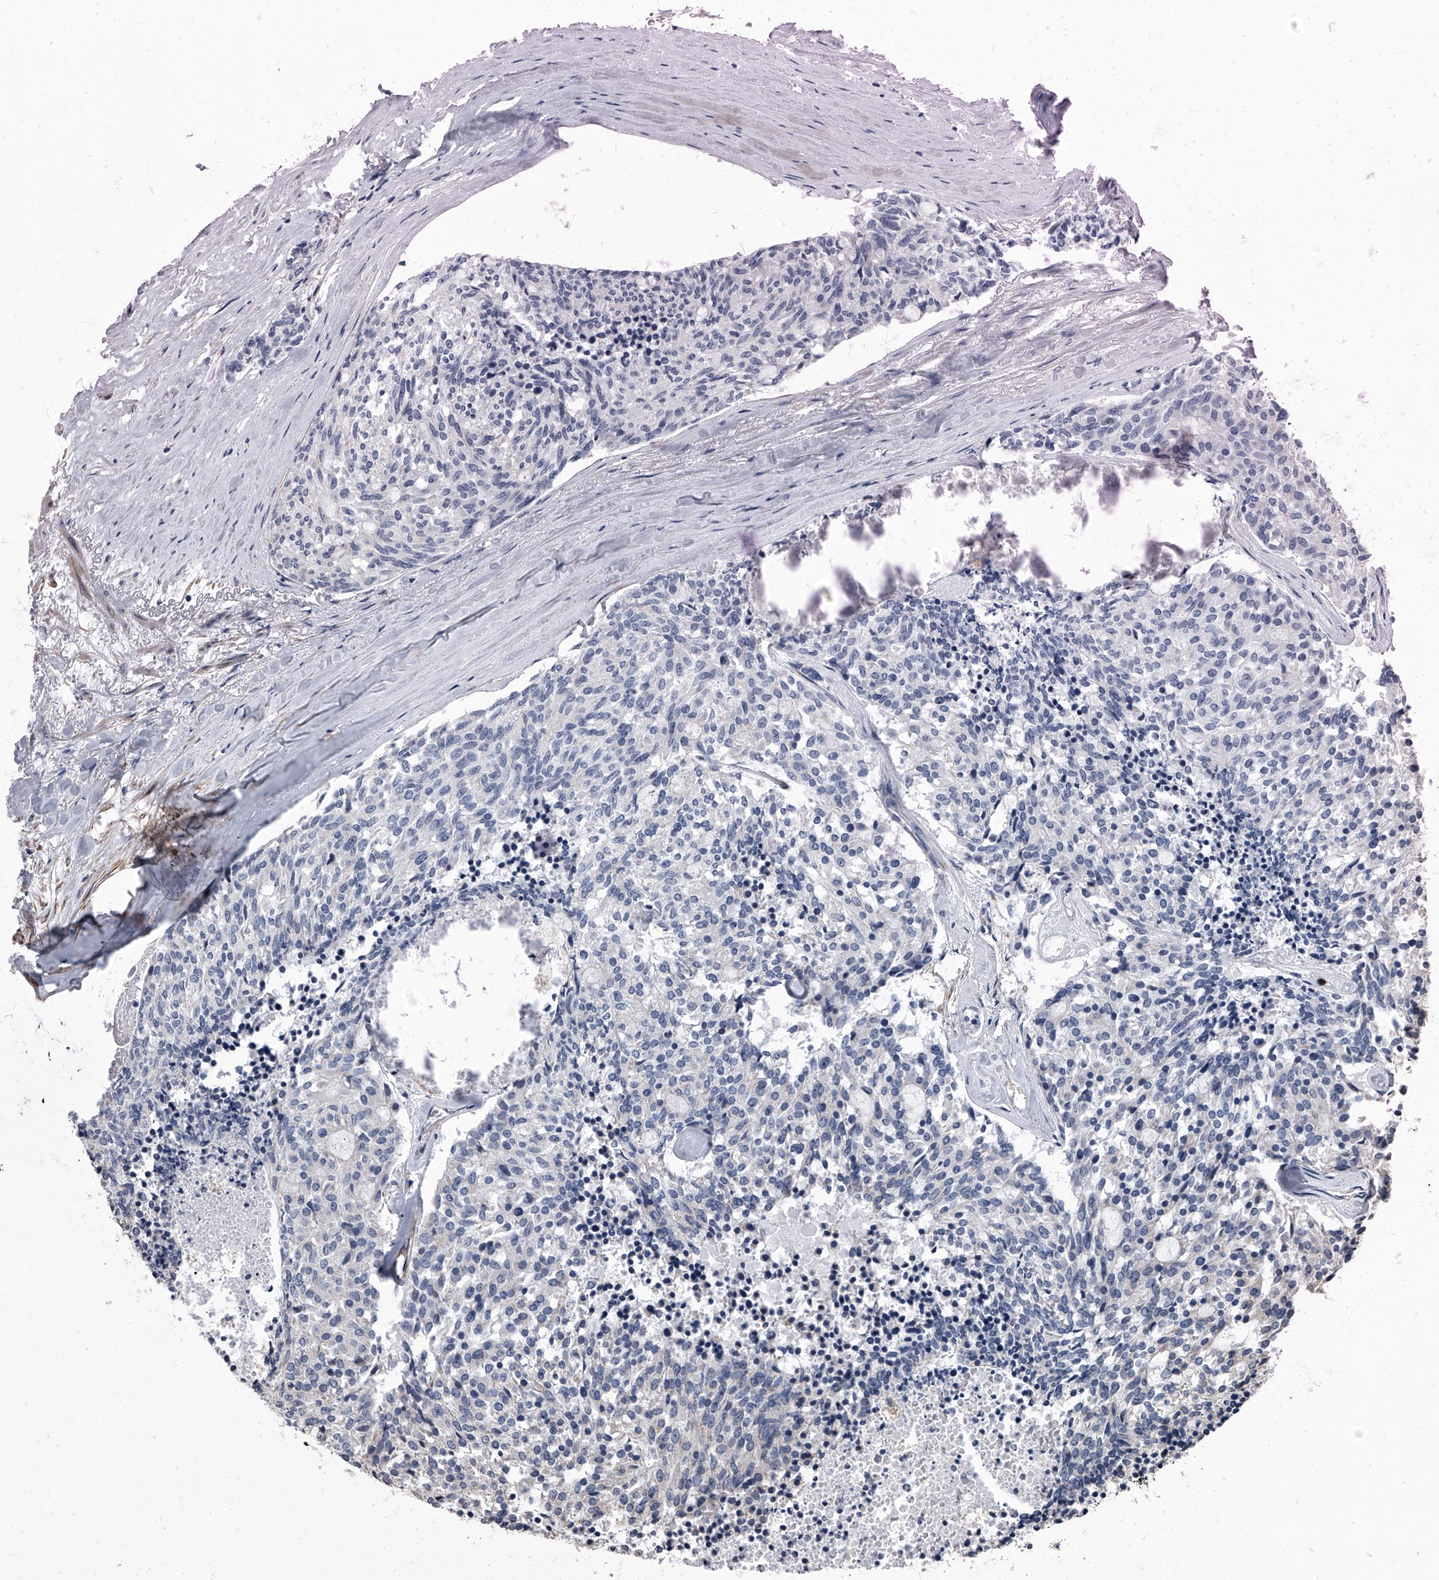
{"staining": {"intensity": "negative", "quantity": "none", "location": "none"}, "tissue": "carcinoid", "cell_type": "Tumor cells", "image_type": "cancer", "snomed": [{"axis": "morphology", "description": "Carcinoid, malignant, NOS"}, {"axis": "topography", "description": "Pancreas"}], "caption": "Photomicrograph shows no protein positivity in tumor cells of carcinoid (malignant) tissue. (DAB (3,3'-diaminobenzidine) immunohistochemistry (IHC) visualized using brightfield microscopy, high magnification).", "gene": "SIRT4", "patient": {"sex": "female", "age": 54}}